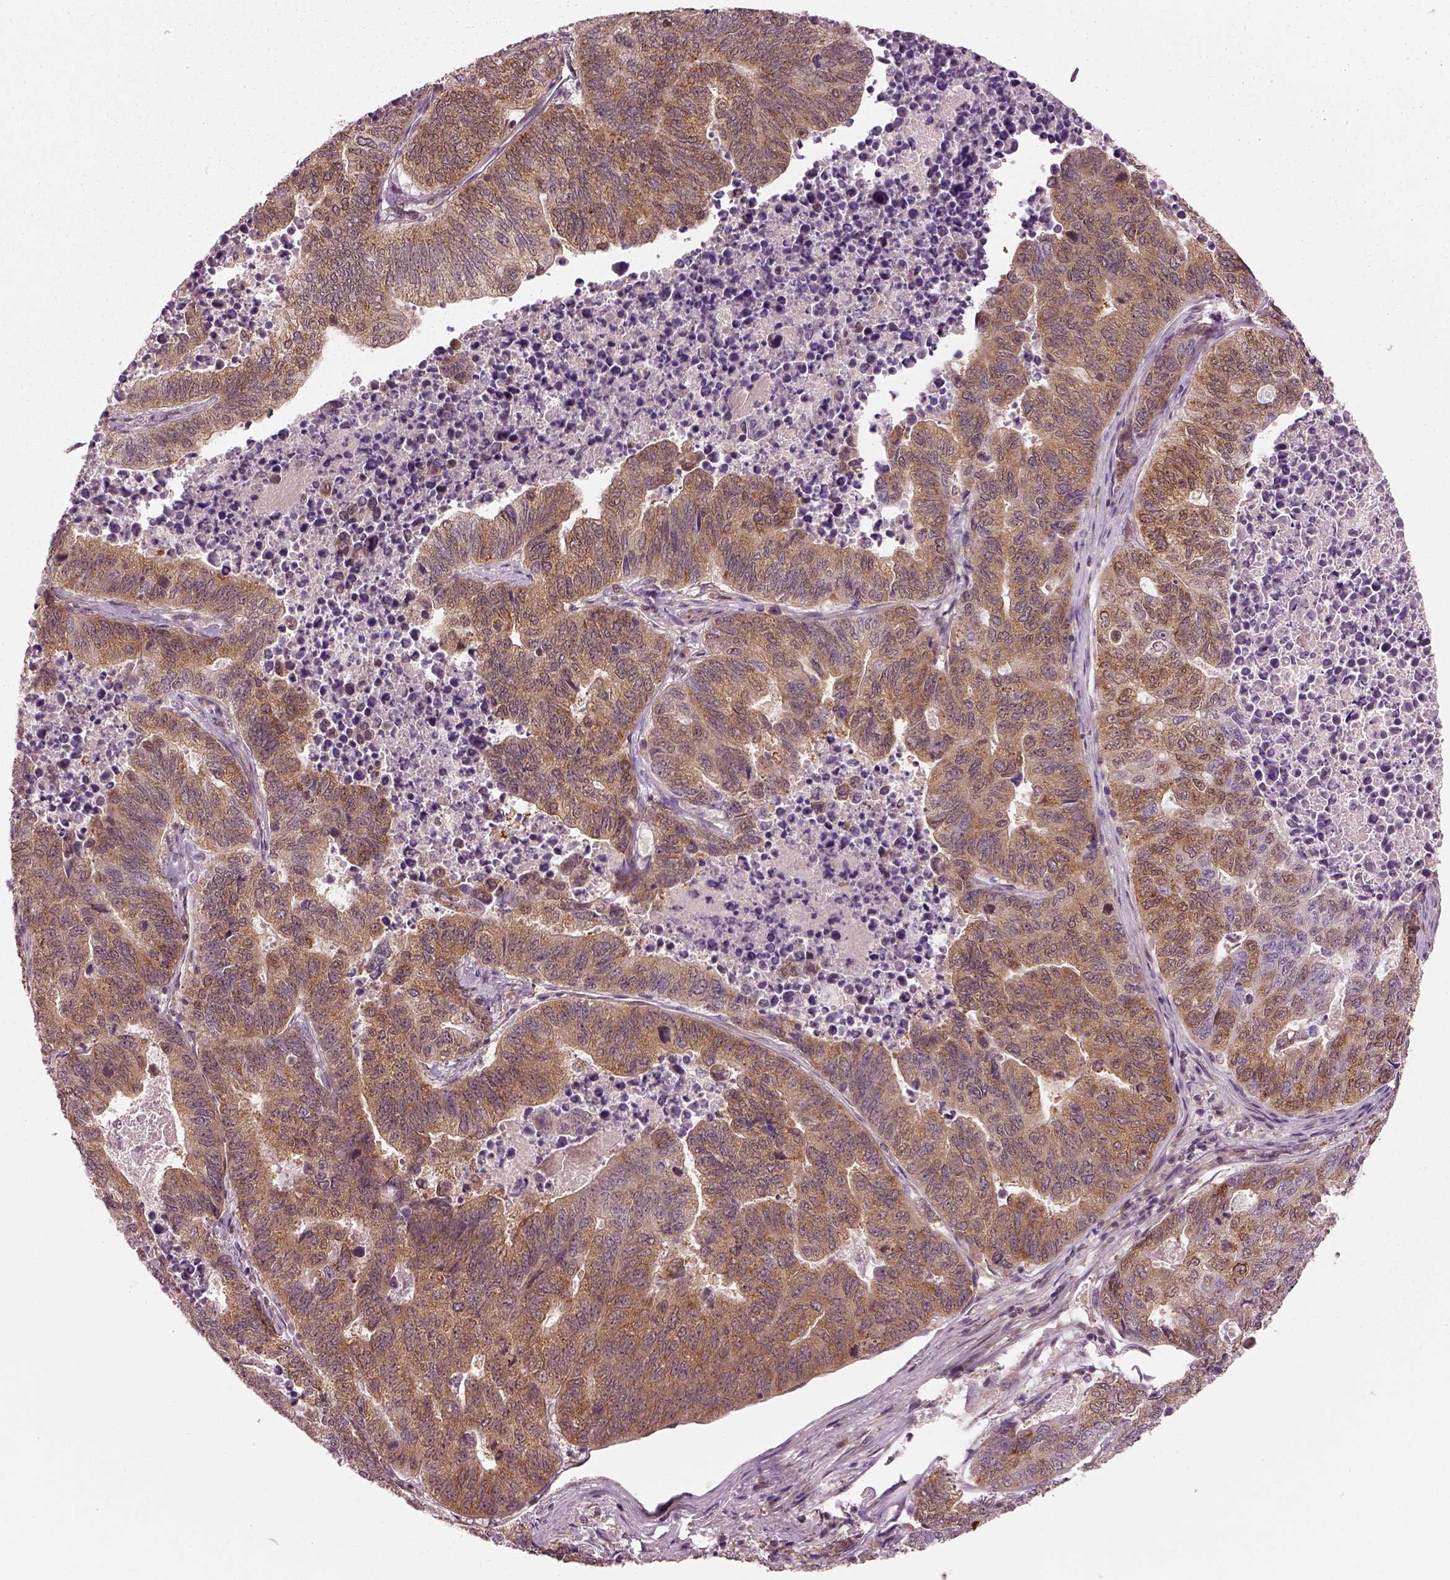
{"staining": {"intensity": "moderate", "quantity": ">75%", "location": "cytoplasmic/membranous"}, "tissue": "stomach cancer", "cell_type": "Tumor cells", "image_type": "cancer", "snomed": [{"axis": "morphology", "description": "Adenocarcinoma, NOS"}, {"axis": "topography", "description": "Stomach, upper"}], "caption": "Stomach cancer (adenocarcinoma) stained with a protein marker exhibits moderate staining in tumor cells.", "gene": "LSM14A", "patient": {"sex": "female", "age": 67}}